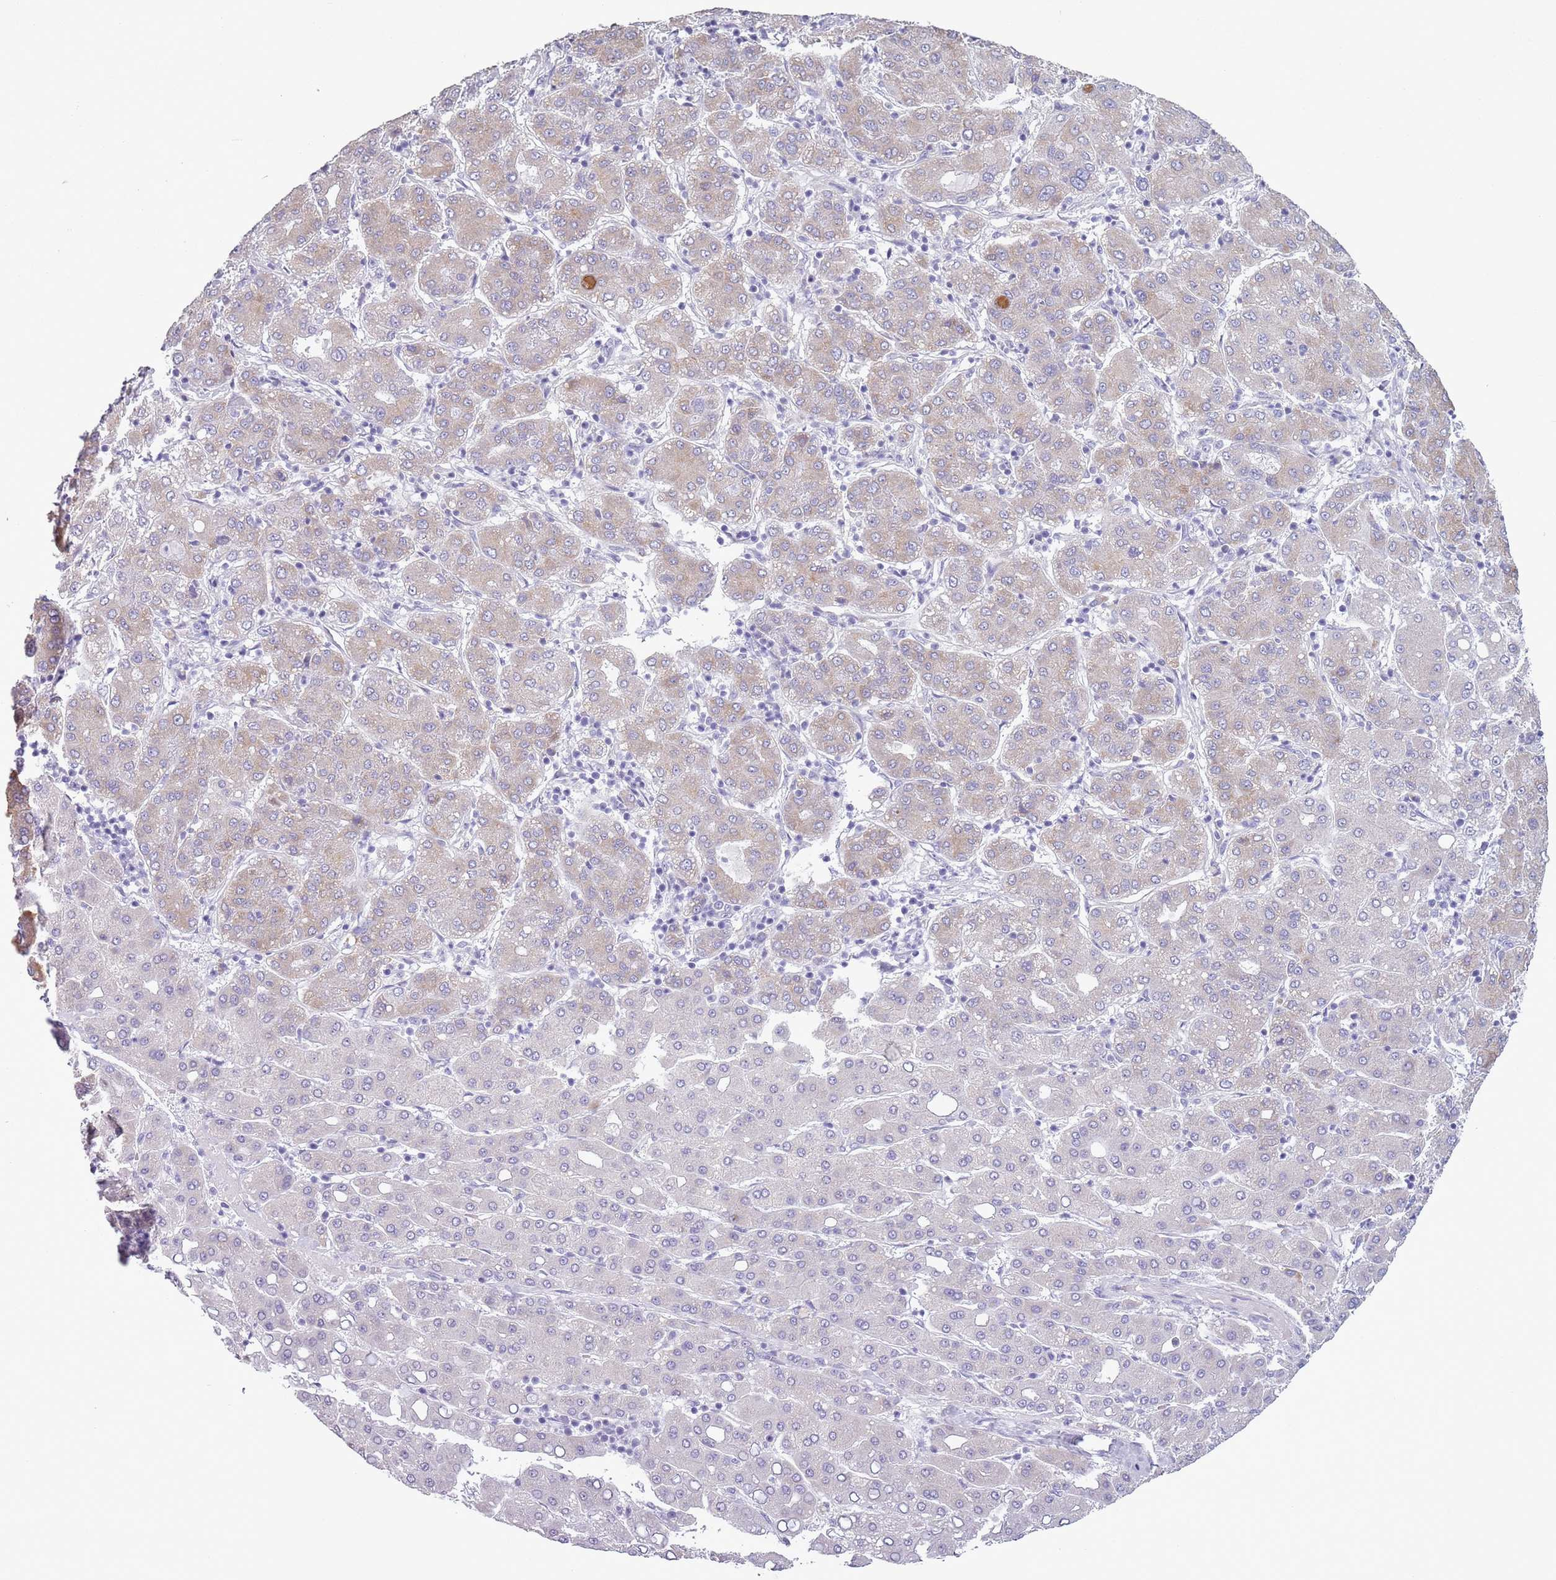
{"staining": {"intensity": "weak", "quantity": "25%-75%", "location": "cytoplasmic/membranous"}, "tissue": "liver cancer", "cell_type": "Tumor cells", "image_type": "cancer", "snomed": [{"axis": "morphology", "description": "Carcinoma, Hepatocellular, NOS"}, {"axis": "topography", "description": "Liver"}], "caption": "The immunohistochemical stain labels weak cytoplasmic/membranous staining in tumor cells of liver cancer (hepatocellular carcinoma) tissue. The protein of interest is shown in brown color, while the nuclei are stained blue.", "gene": "HYOU1", "patient": {"sex": "male", "age": 65}}